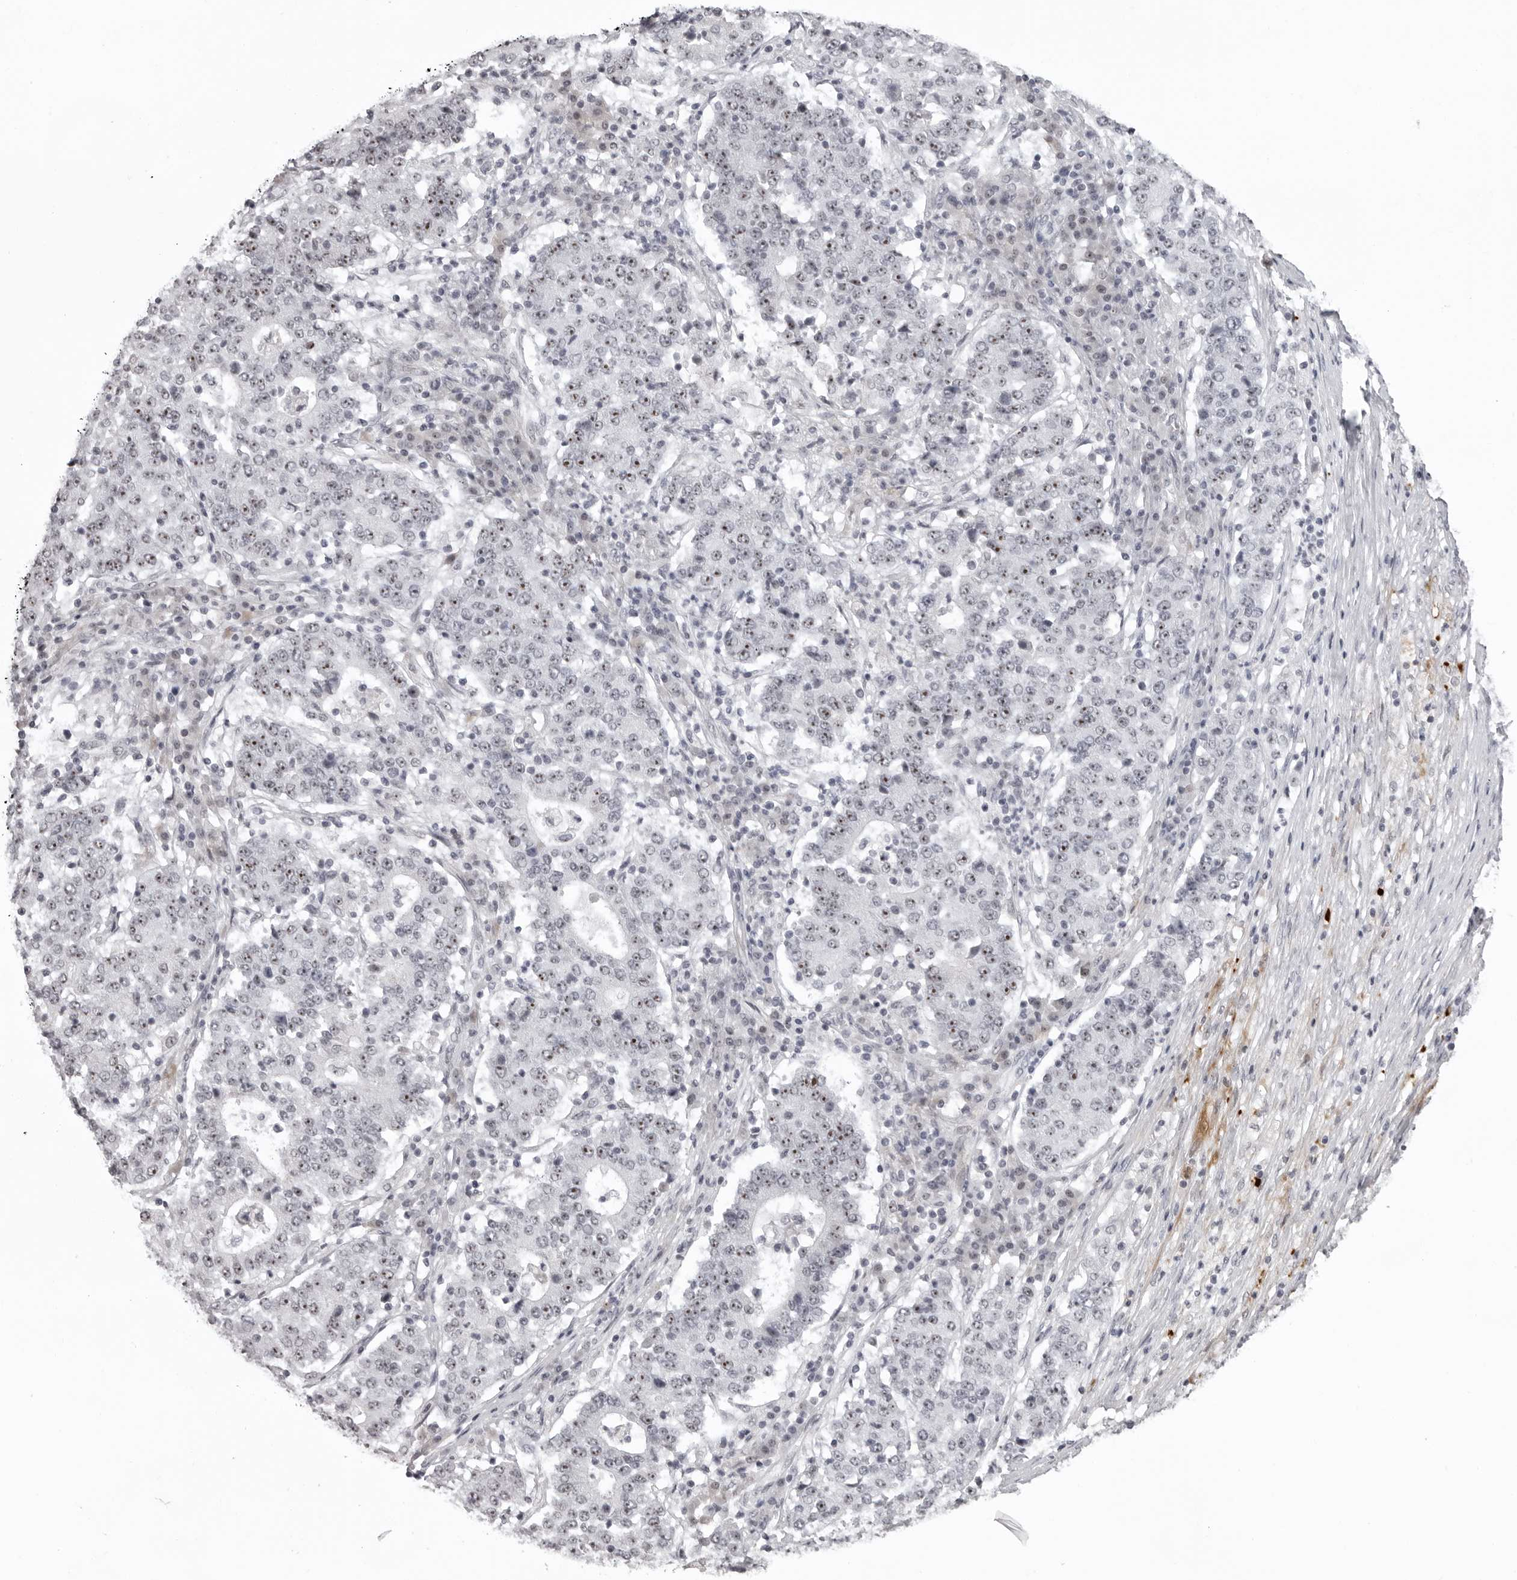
{"staining": {"intensity": "moderate", "quantity": "25%-75%", "location": "nuclear"}, "tissue": "stomach cancer", "cell_type": "Tumor cells", "image_type": "cancer", "snomed": [{"axis": "morphology", "description": "Adenocarcinoma, NOS"}, {"axis": "topography", "description": "Stomach"}], "caption": "Adenocarcinoma (stomach) was stained to show a protein in brown. There is medium levels of moderate nuclear staining in about 25%-75% of tumor cells. The protein is stained brown, and the nuclei are stained in blue (DAB (3,3'-diaminobenzidine) IHC with brightfield microscopy, high magnification).", "gene": "HELZ", "patient": {"sex": "male", "age": 59}}